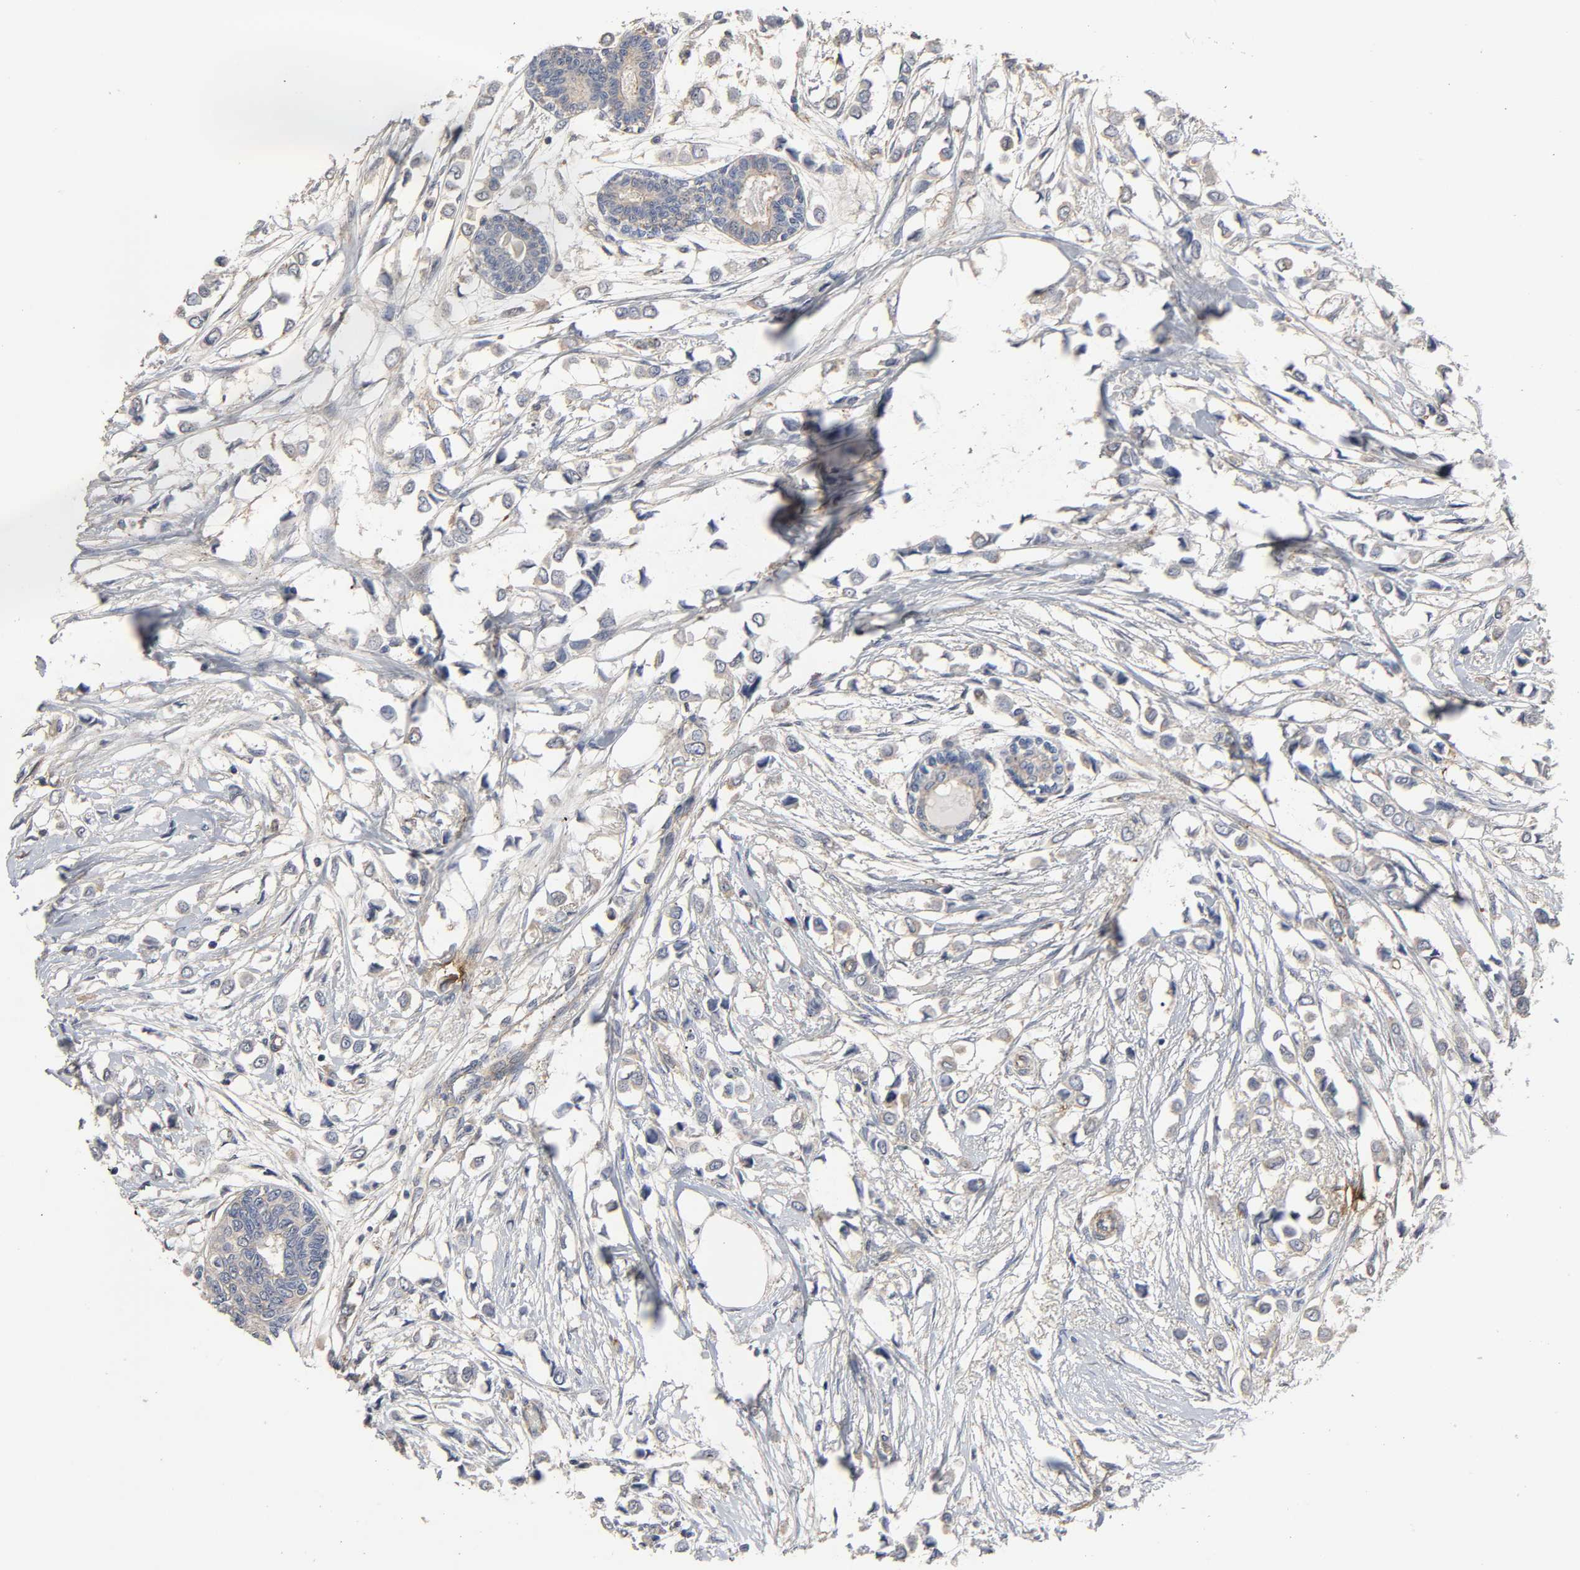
{"staining": {"intensity": "weak", "quantity": ">75%", "location": "cytoplasmic/membranous"}, "tissue": "breast cancer", "cell_type": "Tumor cells", "image_type": "cancer", "snomed": [{"axis": "morphology", "description": "Lobular carcinoma"}, {"axis": "topography", "description": "Breast"}], "caption": "Protein expression analysis of breast lobular carcinoma demonstrates weak cytoplasmic/membranous positivity in approximately >75% of tumor cells. (brown staining indicates protein expression, while blue staining denotes nuclei).", "gene": "SH3GLB1", "patient": {"sex": "female", "age": 51}}